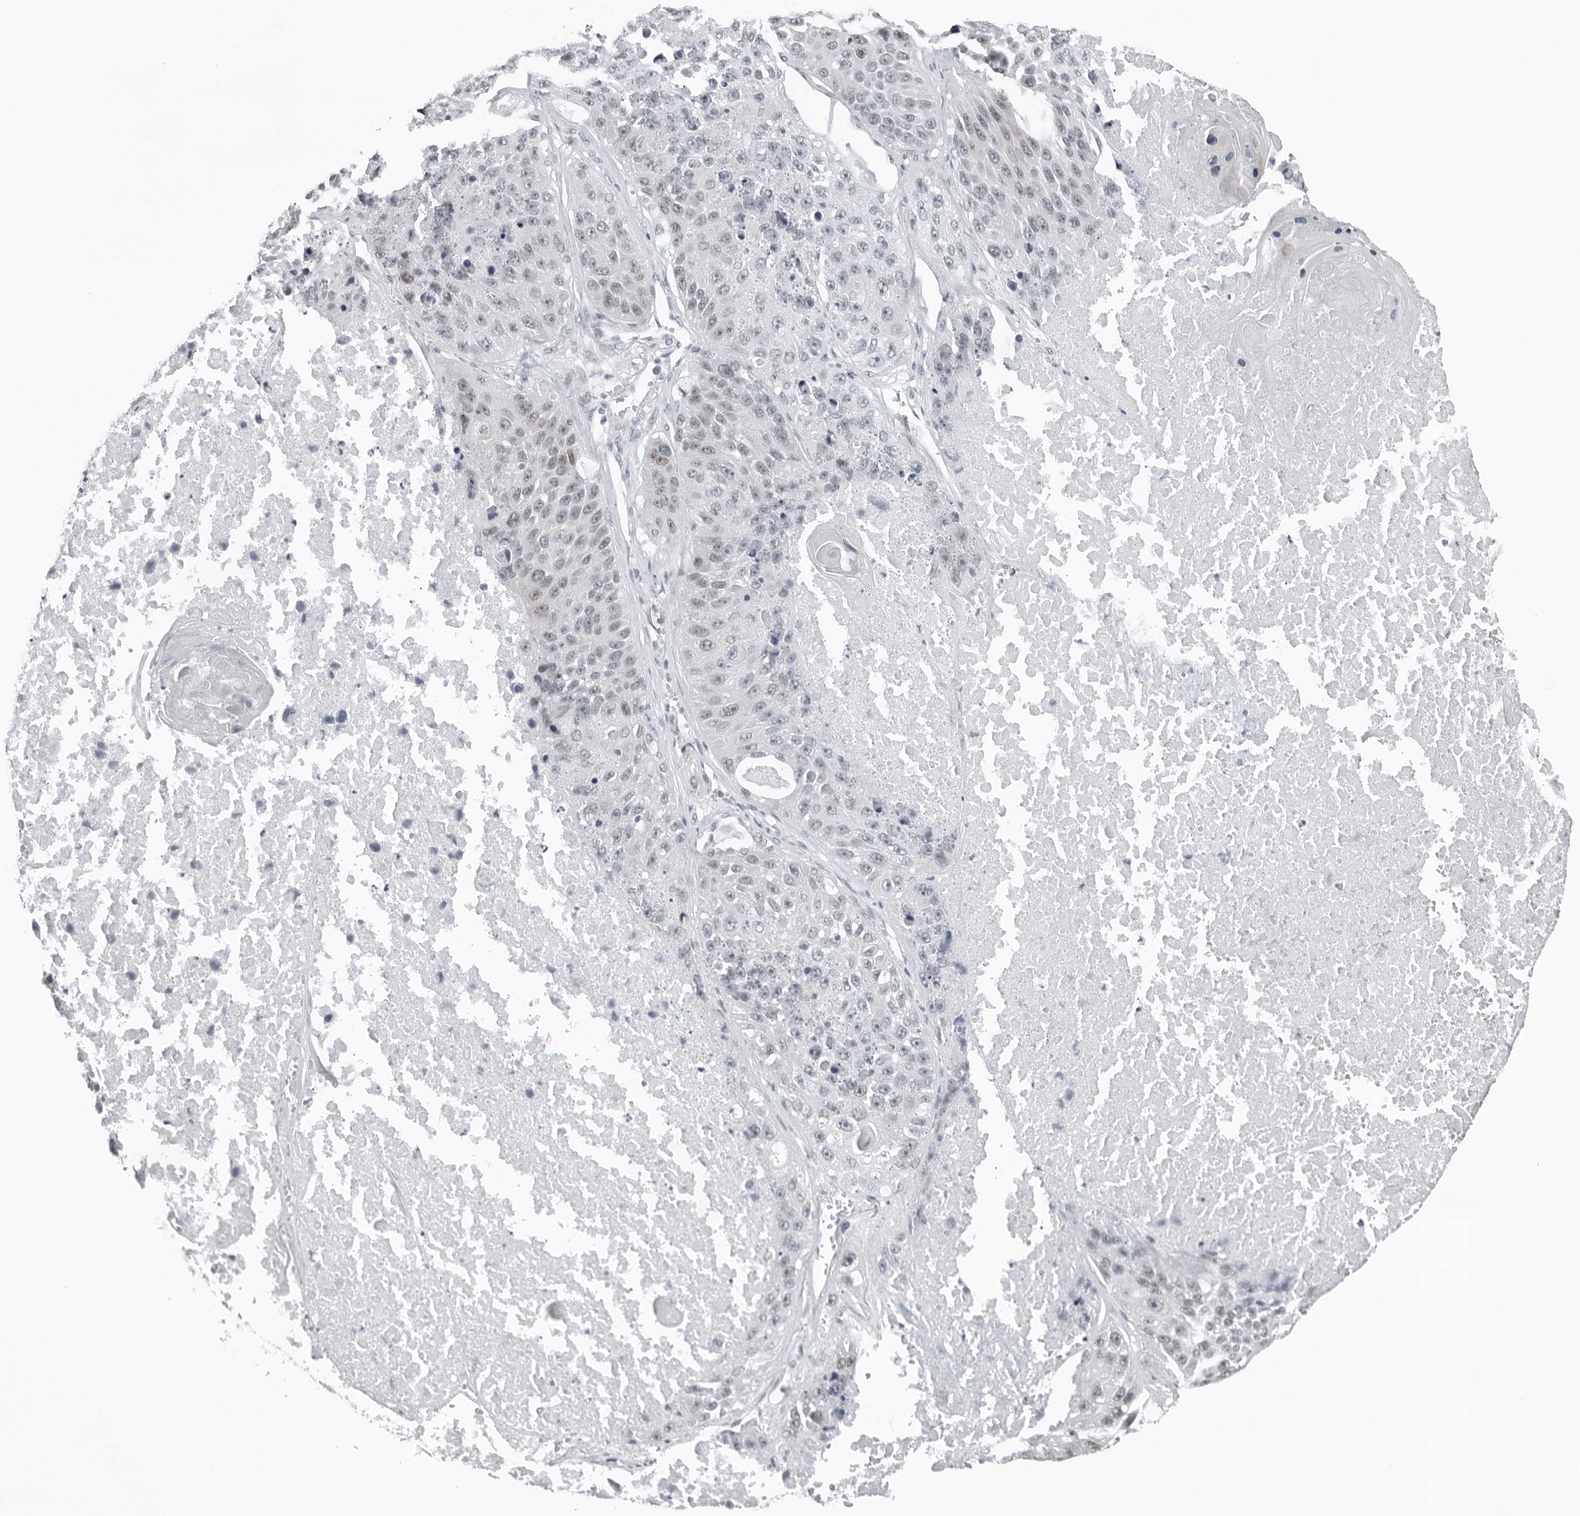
{"staining": {"intensity": "negative", "quantity": "none", "location": "none"}, "tissue": "lung cancer", "cell_type": "Tumor cells", "image_type": "cancer", "snomed": [{"axis": "morphology", "description": "Squamous cell carcinoma, NOS"}, {"axis": "topography", "description": "Lung"}], "caption": "Histopathology image shows no protein staining in tumor cells of lung cancer (squamous cell carcinoma) tissue.", "gene": "PPP1R42", "patient": {"sex": "male", "age": 61}}